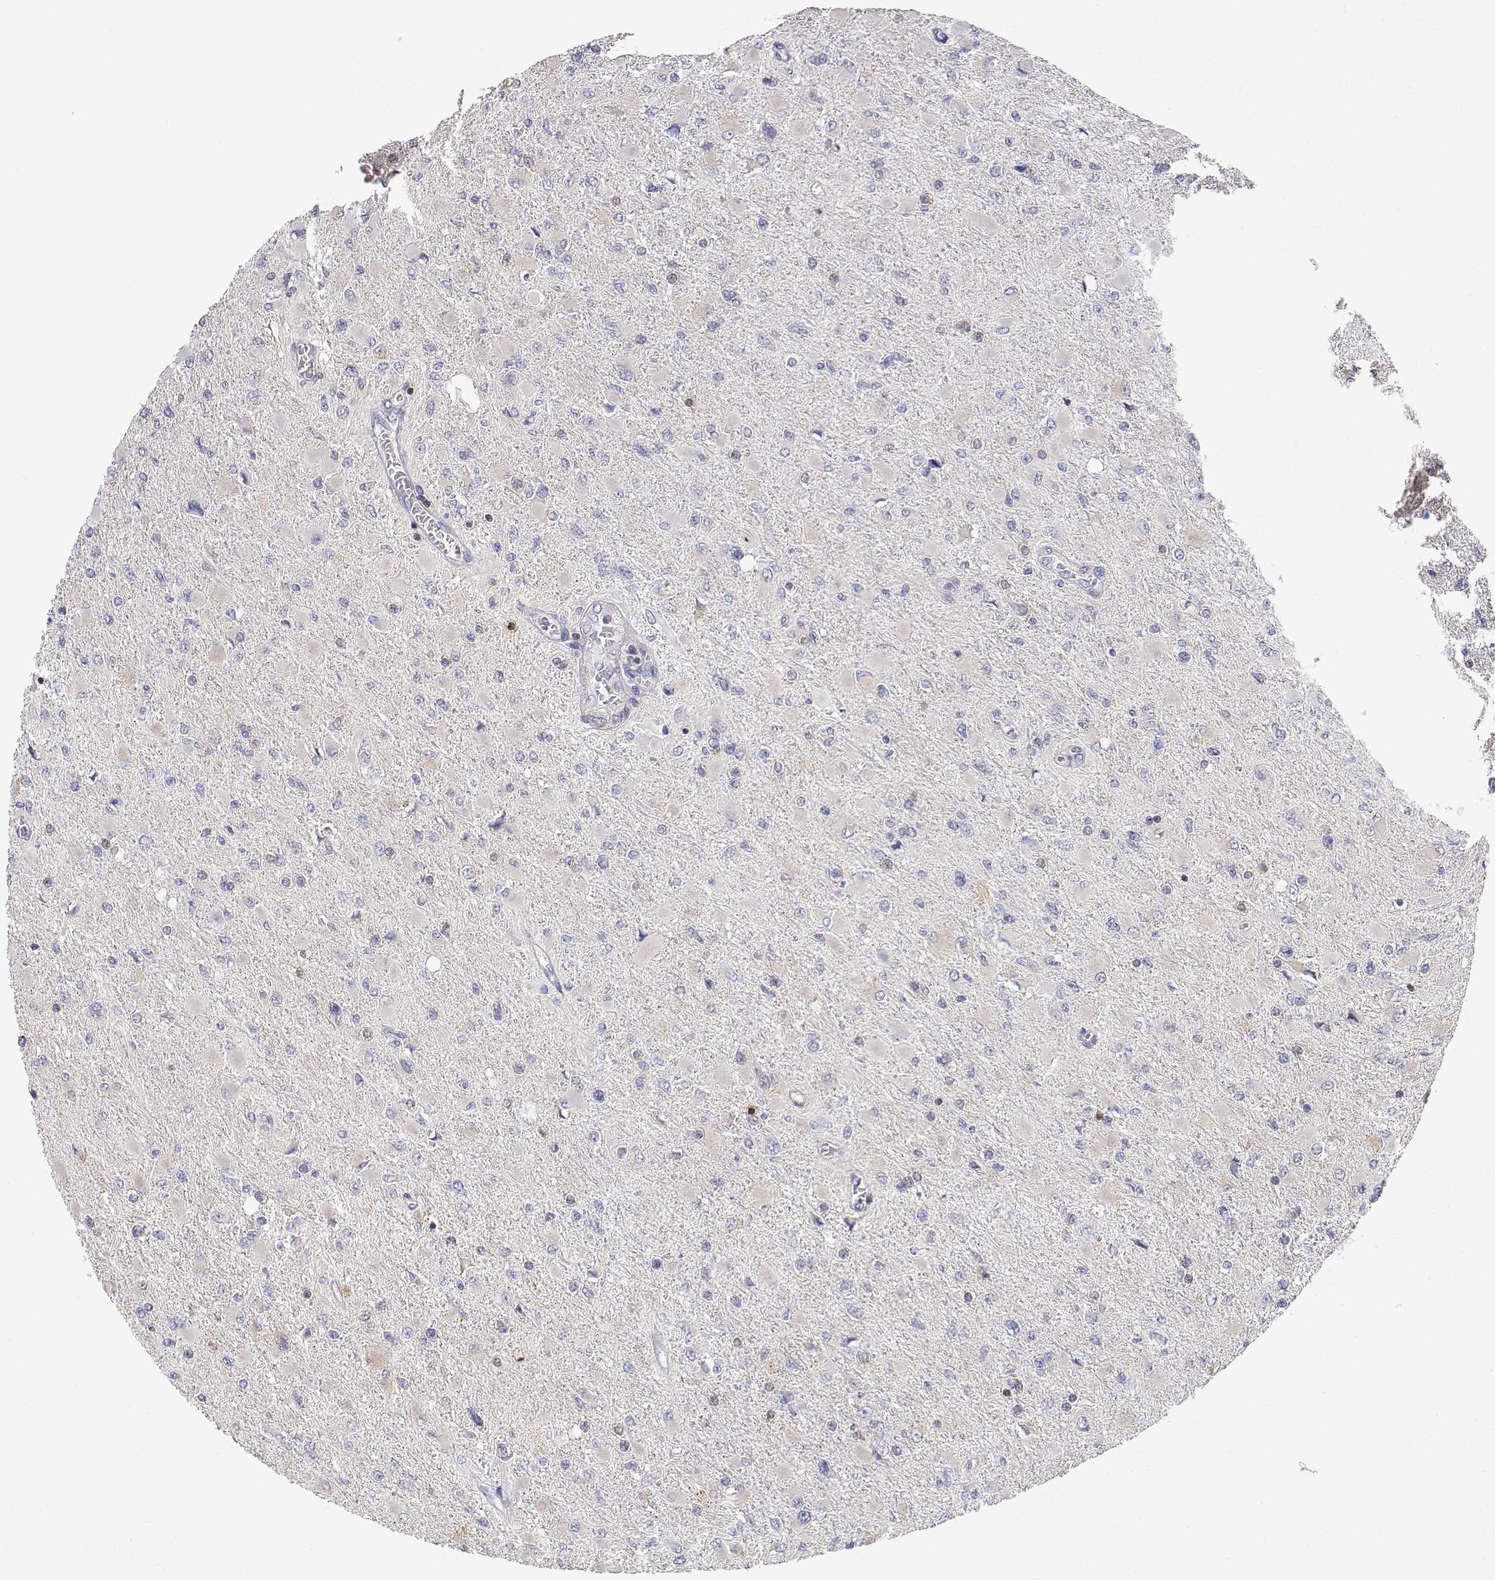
{"staining": {"intensity": "negative", "quantity": "none", "location": "none"}, "tissue": "glioma", "cell_type": "Tumor cells", "image_type": "cancer", "snomed": [{"axis": "morphology", "description": "Glioma, malignant, High grade"}, {"axis": "topography", "description": "Cerebral cortex"}], "caption": "Immunohistochemical staining of human glioma reveals no significant staining in tumor cells. (DAB immunohistochemistry (IHC) visualized using brightfield microscopy, high magnification).", "gene": "ADA", "patient": {"sex": "female", "age": 36}}